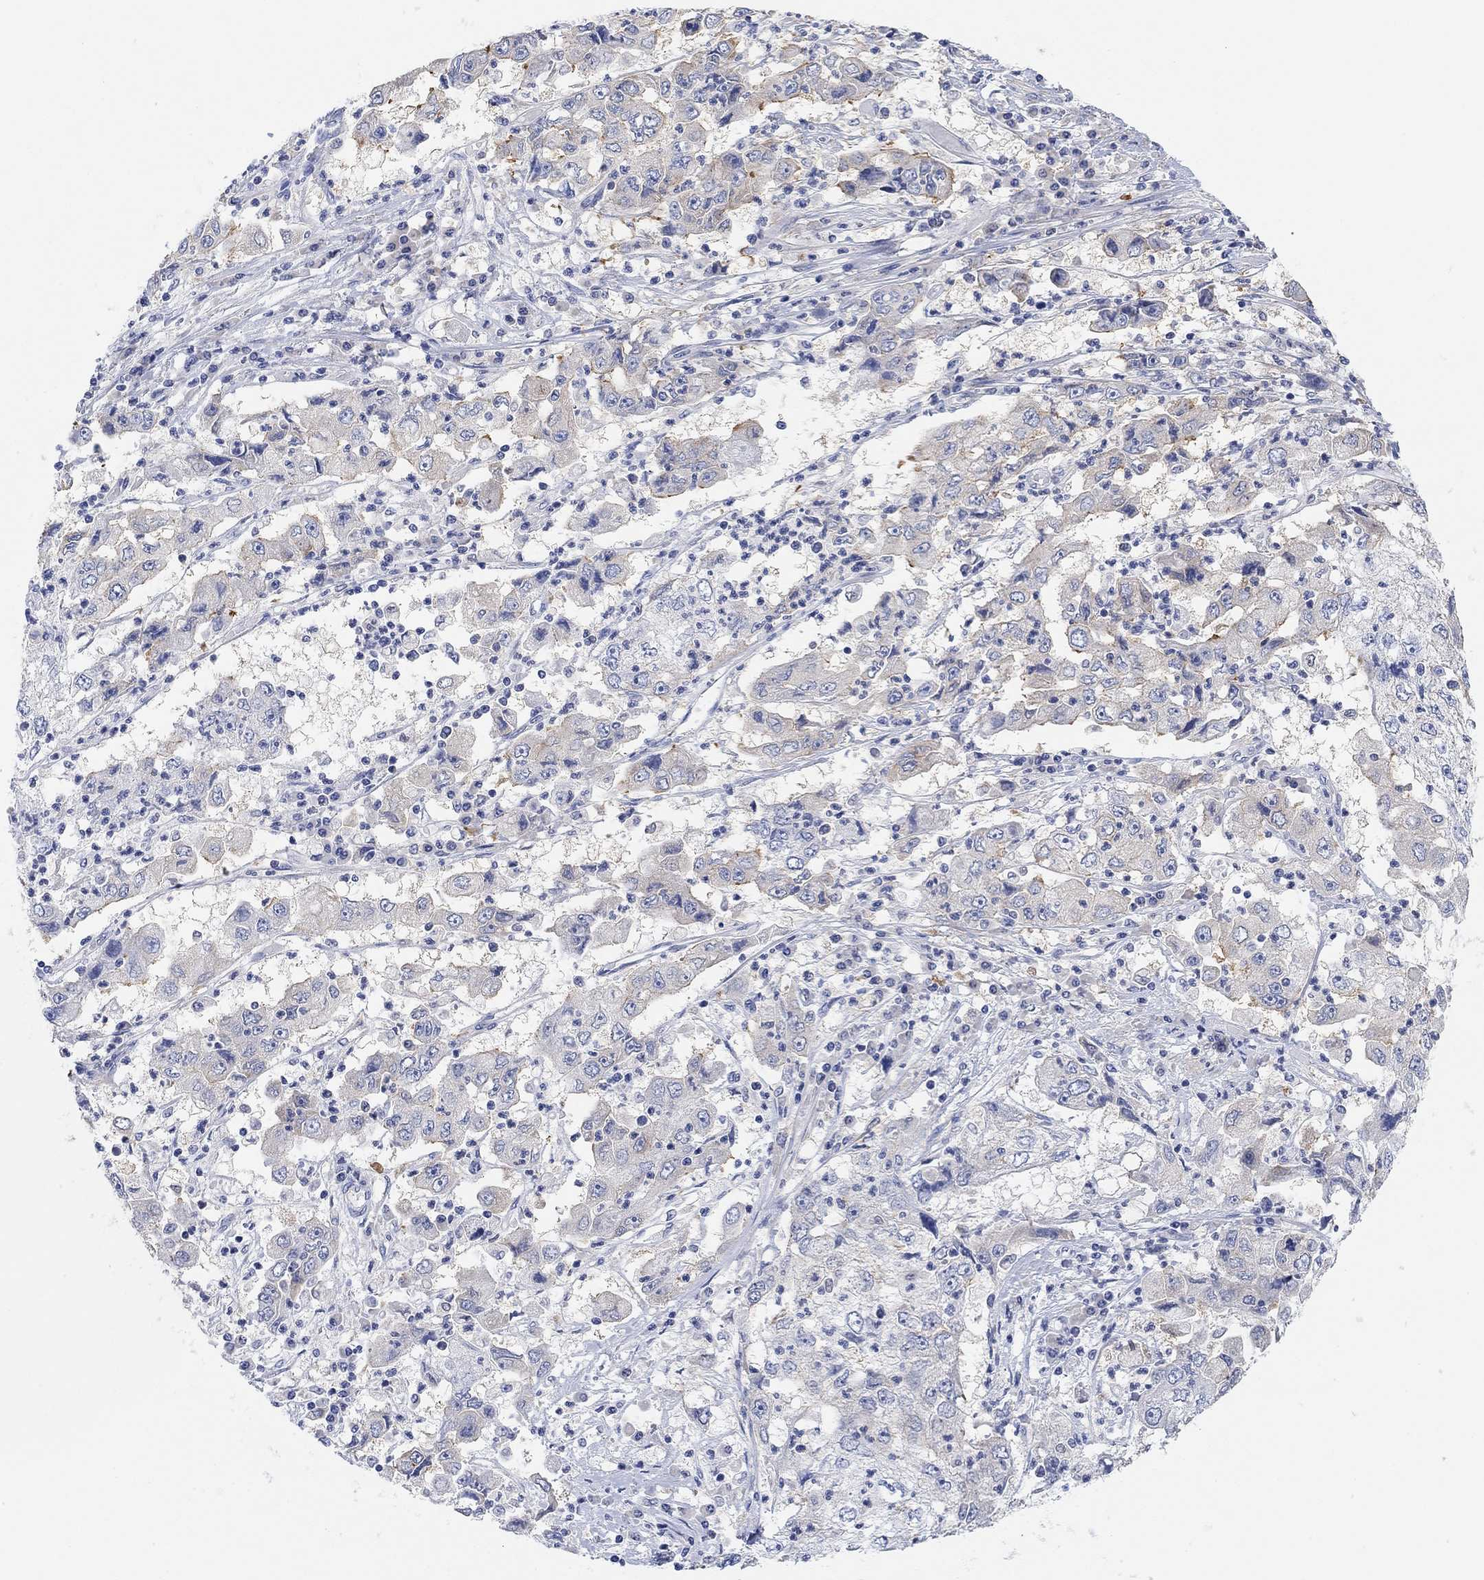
{"staining": {"intensity": "moderate", "quantity": "<25%", "location": "cytoplasmic/membranous"}, "tissue": "cervical cancer", "cell_type": "Tumor cells", "image_type": "cancer", "snomed": [{"axis": "morphology", "description": "Squamous cell carcinoma, NOS"}, {"axis": "topography", "description": "Cervix"}], "caption": "Protein analysis of cervical cancer (squamous cell carcinoma) tissue demonstrates moderate cytoplasmic/membranous expression in about <25% of tumor cells. (brown staining indicates protein expression, while blue staining denotes nuclei).", "gene": "RGS1", "patient": {"sex": "female", "age": 36}}